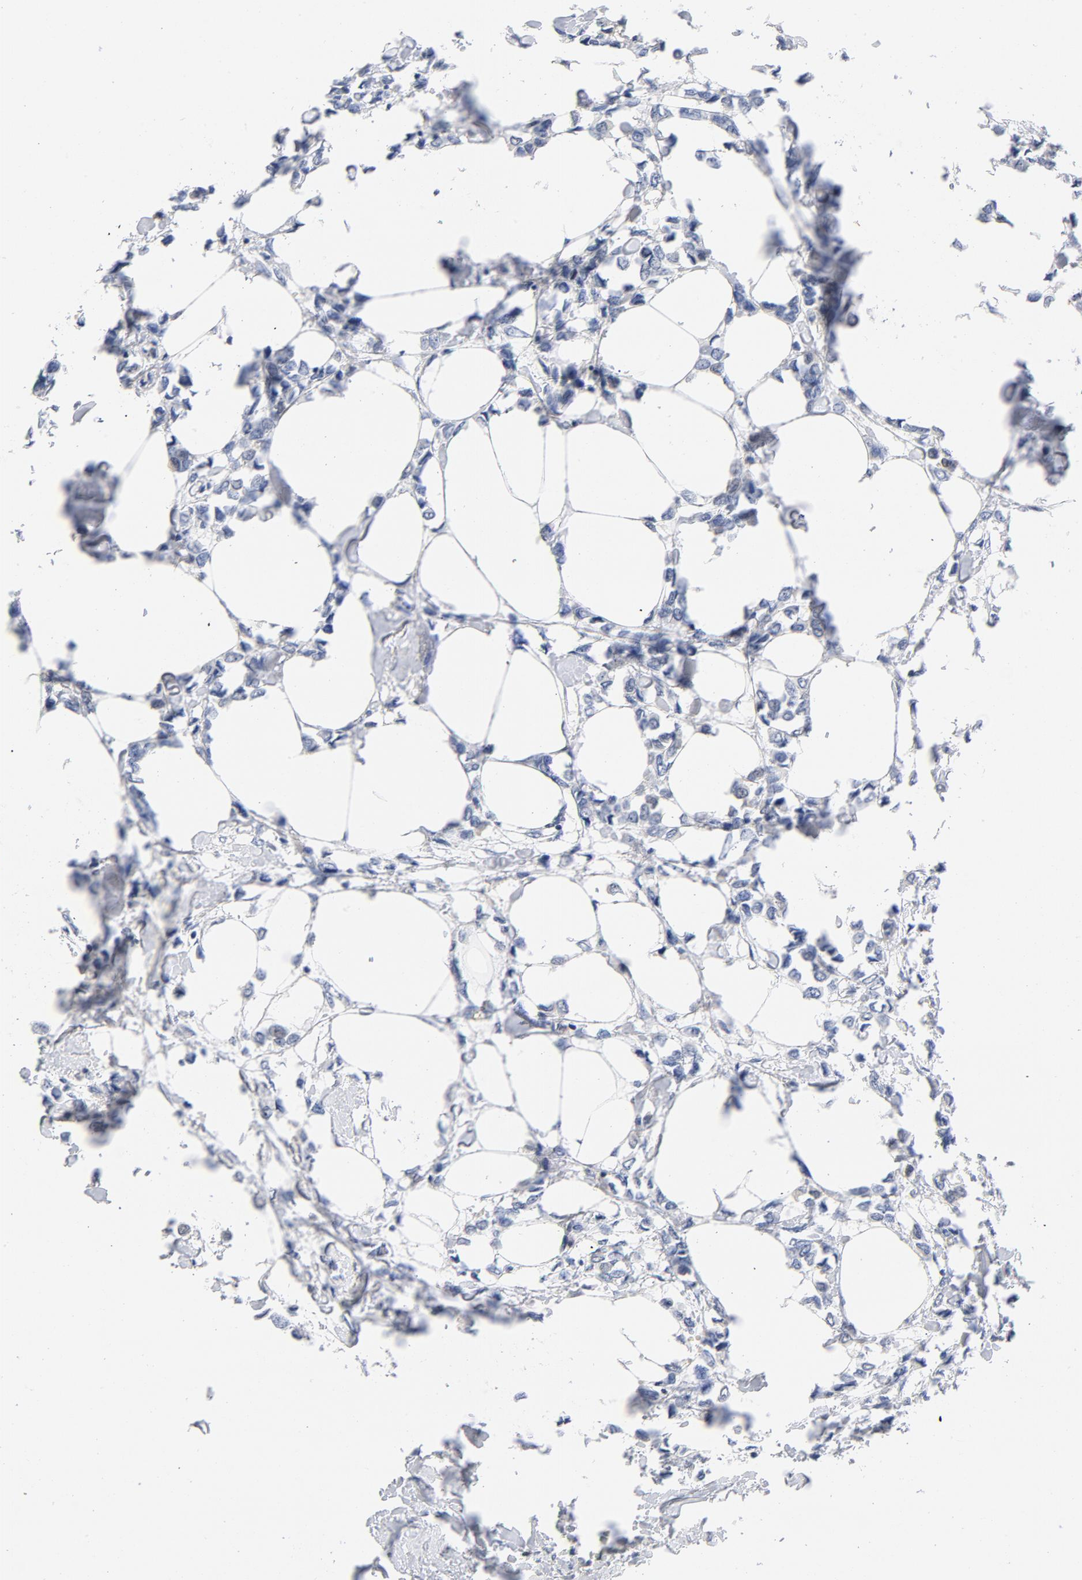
{"staining": {"intensity": "negative", "quantity": "none", "location": "none"}, "tissue": "breast cancer", "cell_type": "Tumor cells", "image_type": "cancer", "snomed": [{"axis": "morphology", "description": "Lobular carcinoma"}, {"axis": "topography", "description": "Breast"}], "caption": "There is no significant expression in tumor cells of breast cancer. (Brightfield microscopy of DAB immunohistochemistry (IHC) at high magnification).", "gene": "CDKN1B", "patient": {"sex": "female", "age": 51}}